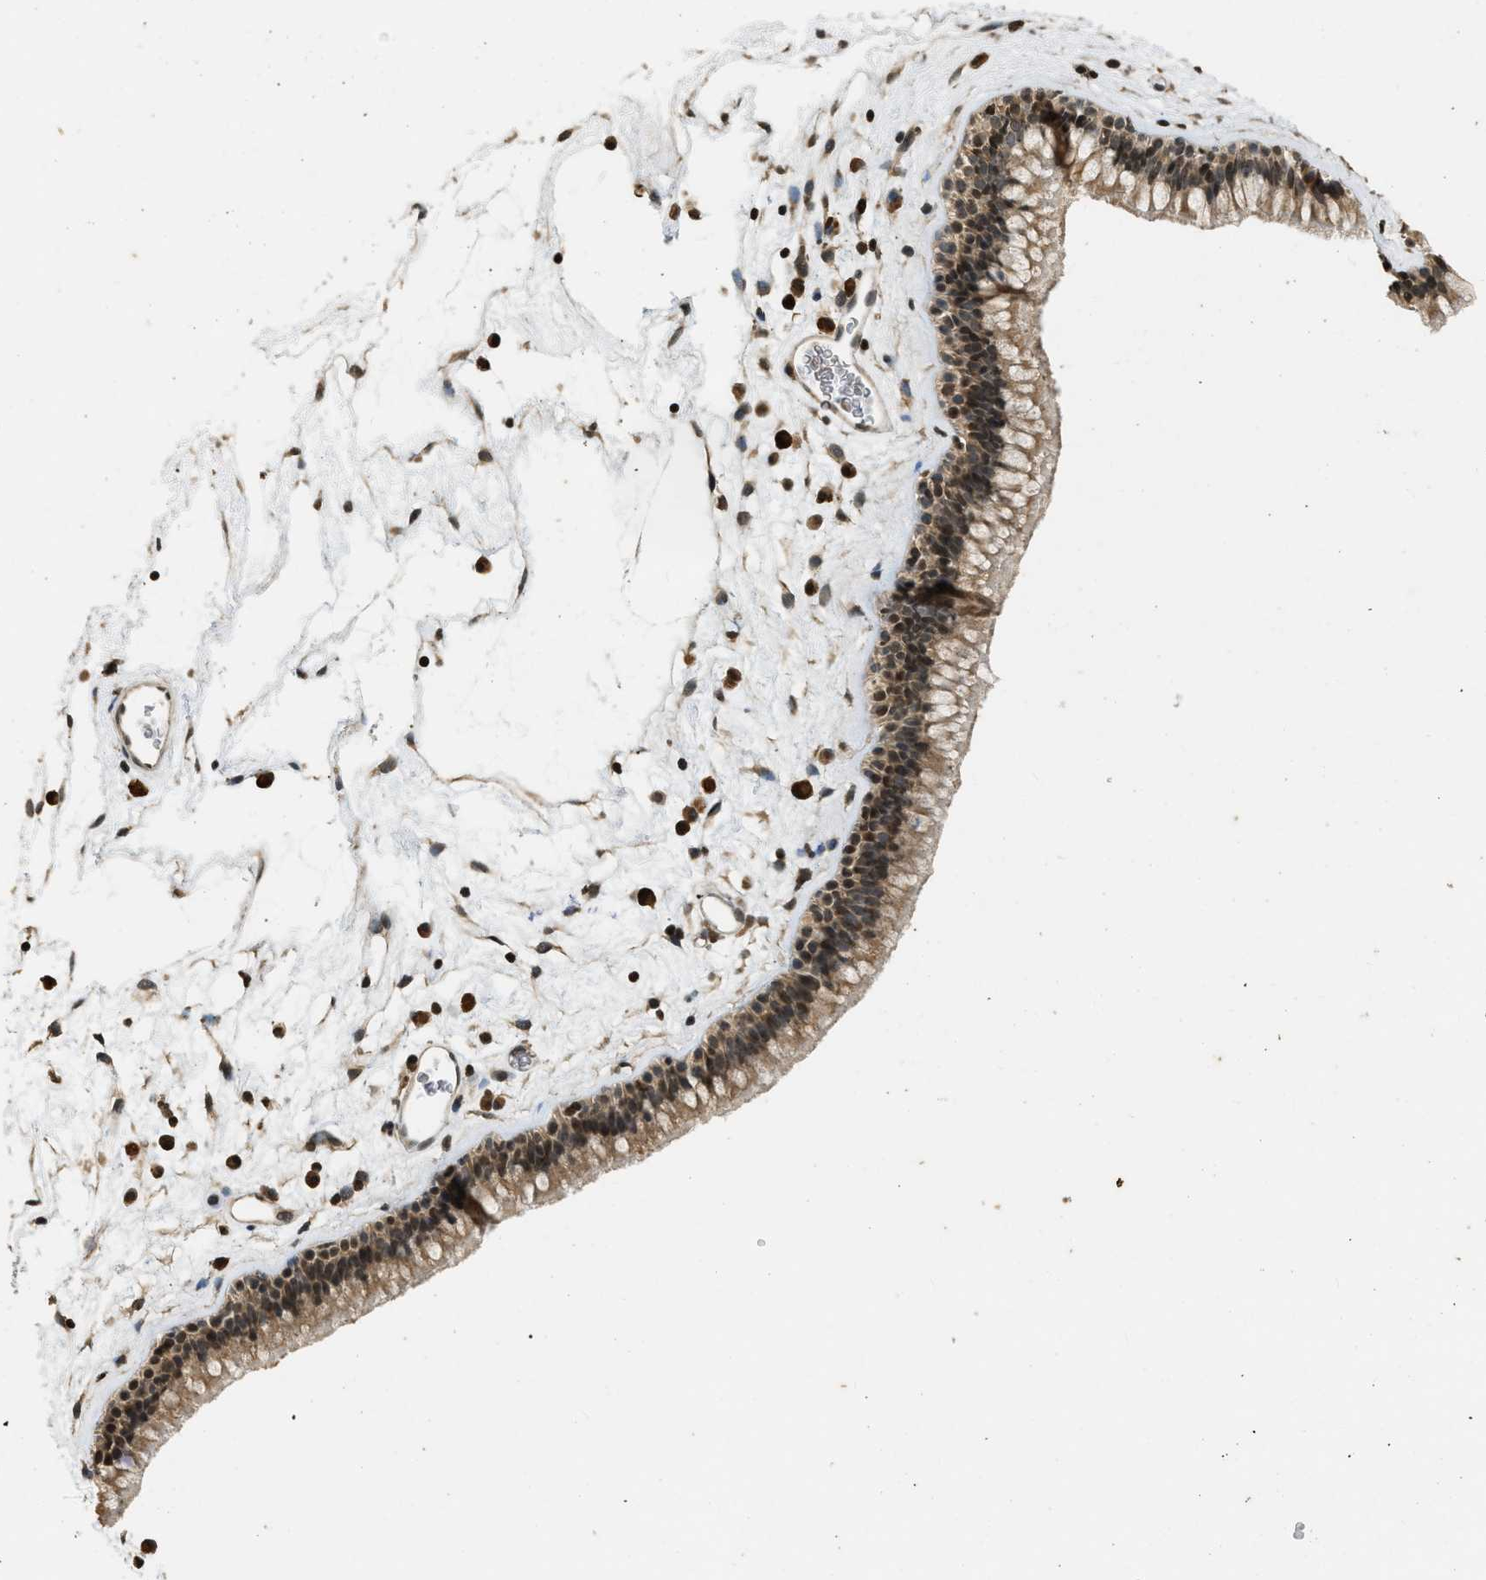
{"staining": {"intensity": "moderate", "quantity": ">75%", "location": "cytoplasmic/membranous,nuclear"}, "tissue": "nasopharynx", "cell_type": "Respiratory epithelial cells", "image_type": "normal", "snomed": [{"axis": "morphology", "description": "Normal tissue, NOS"}, {"axis": "morphology", "description": "Inflammation, NOS"}, {"axis": "topography", "description": "Nasopharynx"}], "caption": "Moderate cytoplasmic/membranous,nuclear expression is appreciated in about >75% of respiratory epithelial cells in unremarkable nasopharynx.", "gene": "SIAH1", "patient": {"sex": "male", "age": 48}}